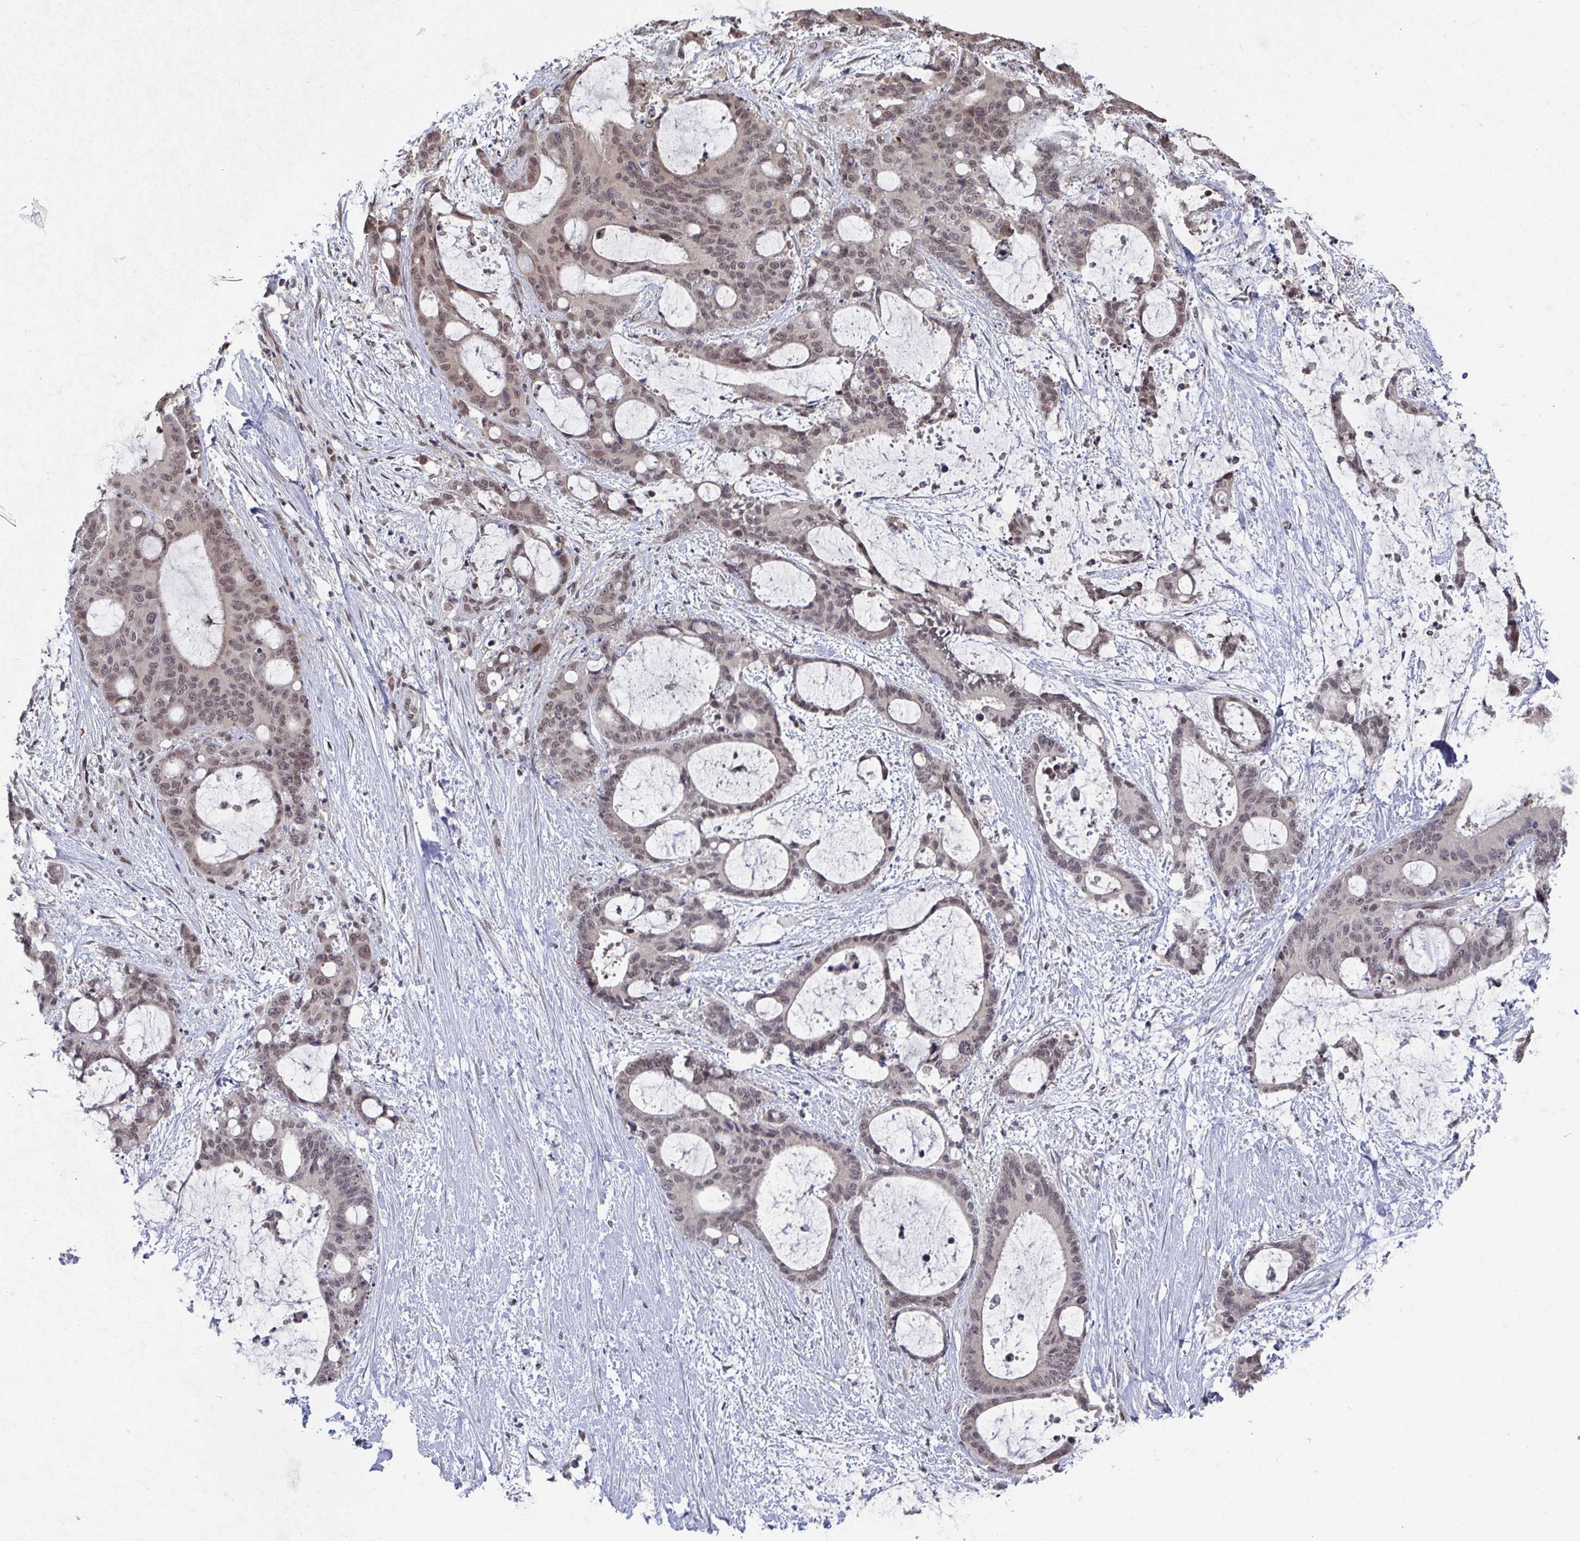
{"staining": {"intensity": "weak", "quantity": ">75%", "location": "nuclear"}, "tissue": "liver cancer", "cell_type": "Tumor cells", "image_type": "cancer", "snomed": [{"axis": "morphology", "description": "Normal tissue, NOS"}, {"axis": "morphology", "description": "Cholangiocarcinoma"}, {"axis": "topography", "description": "Liver"}, {"axis": "topography", "description": "Peripheral nerve tissue"}], "caption": "There is low levels of weak nuclear expression in tumor cells of liver cancer (cholangiocarcinoma), as demonstrated by immunohistochemical staining (brown color).", "gene": "JMJD1C", "patient": {"sex": "female", "age": 73}}